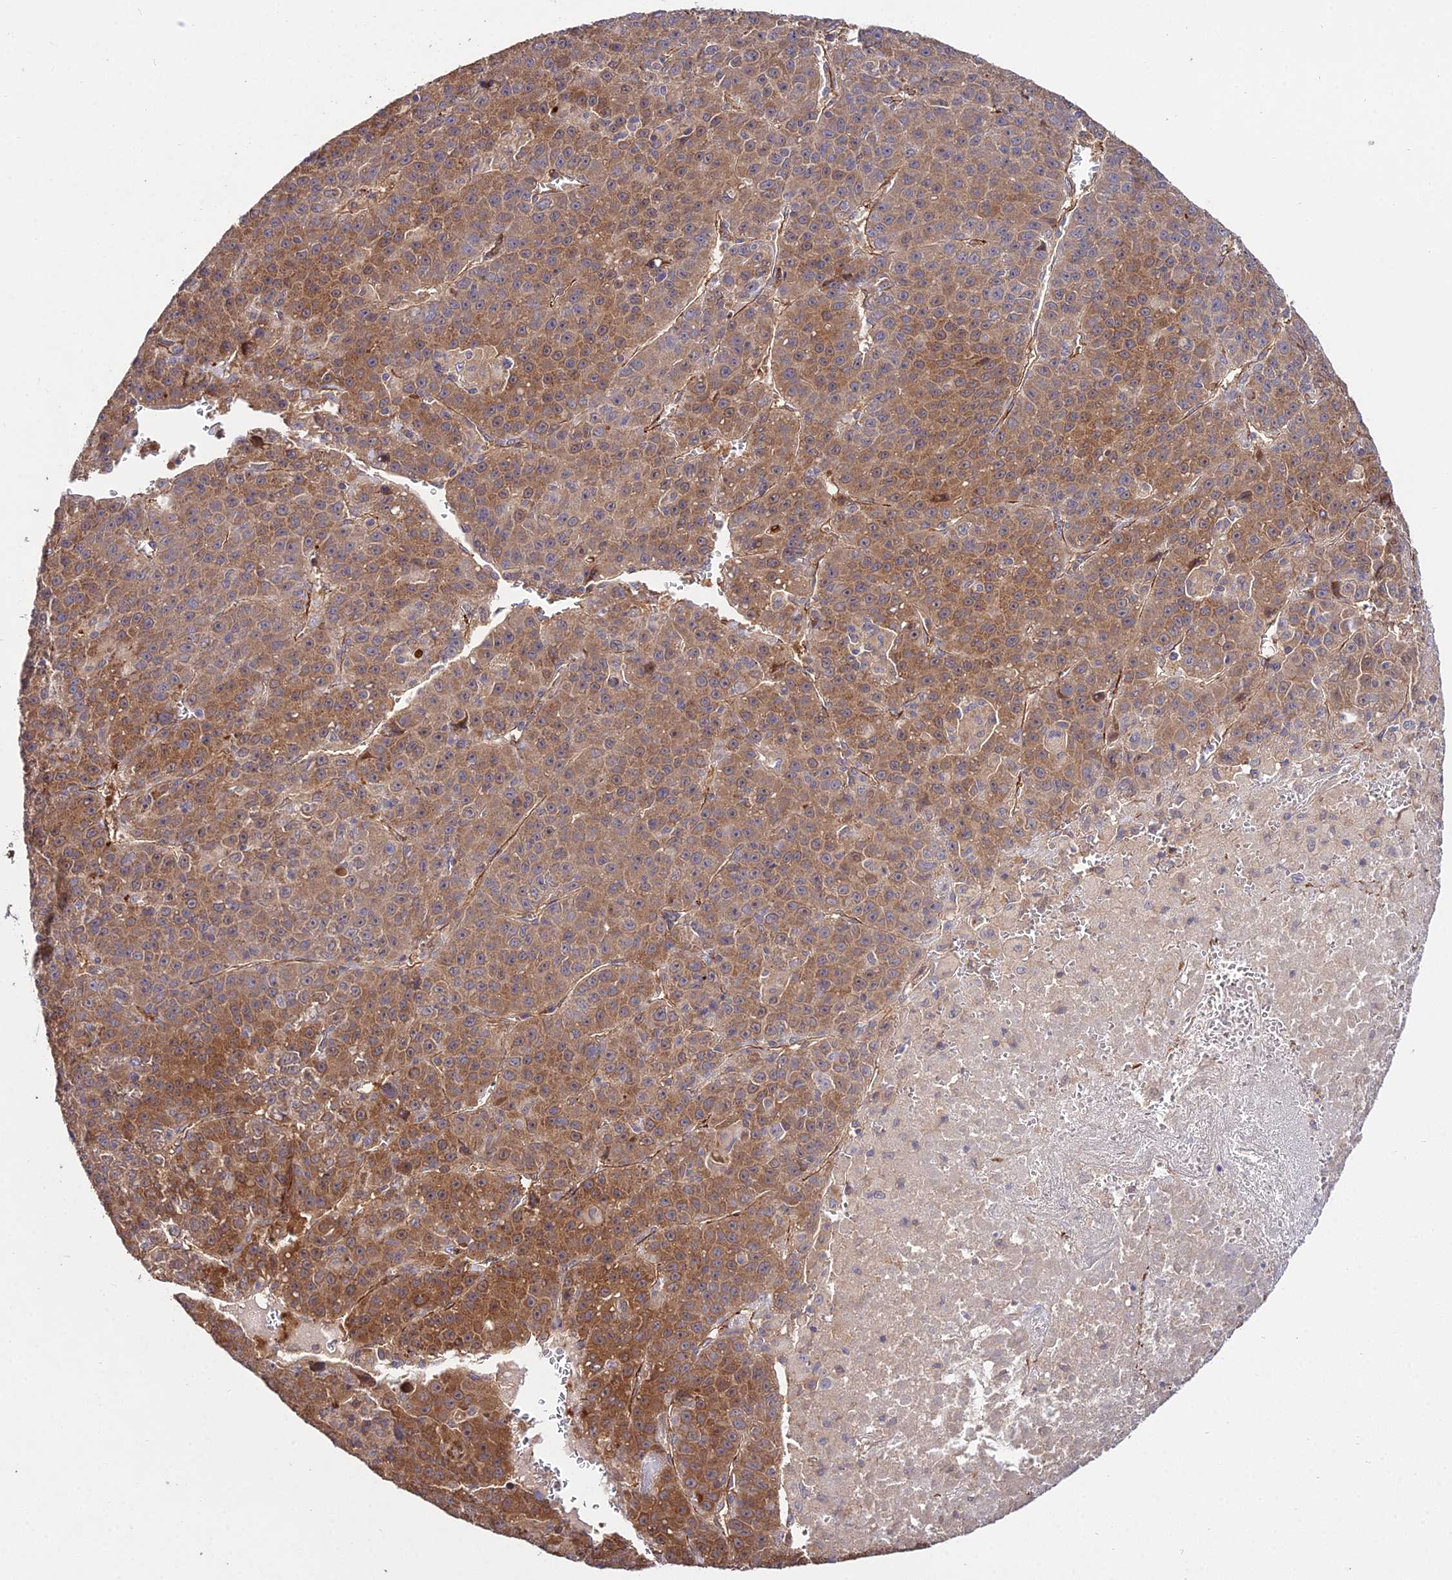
{"staining": {"intensity": "strong", "quantity": ">75%", "location": "cytoplasmic/membranous"}, "tissue": "liver cancer", "cell_type": "Tumor cells", "image_type": "cancer", "snomed": [{"axis": "morphology", "description": "Carcinoma, Hepatocellular, NOS"}, {"axis": "topography", "description": "Liver"}], "caption": "This histopathology image shows liver cancer stained with immunohistochemistry (IHC) to label a protein in brown. The cytoplasmic/membranous of tumor cells show strong positivity for the protein. Nuclei are counter-stained blue.", "gene": "GRTP1", "patient": {"sex": "female", "age": 53}}